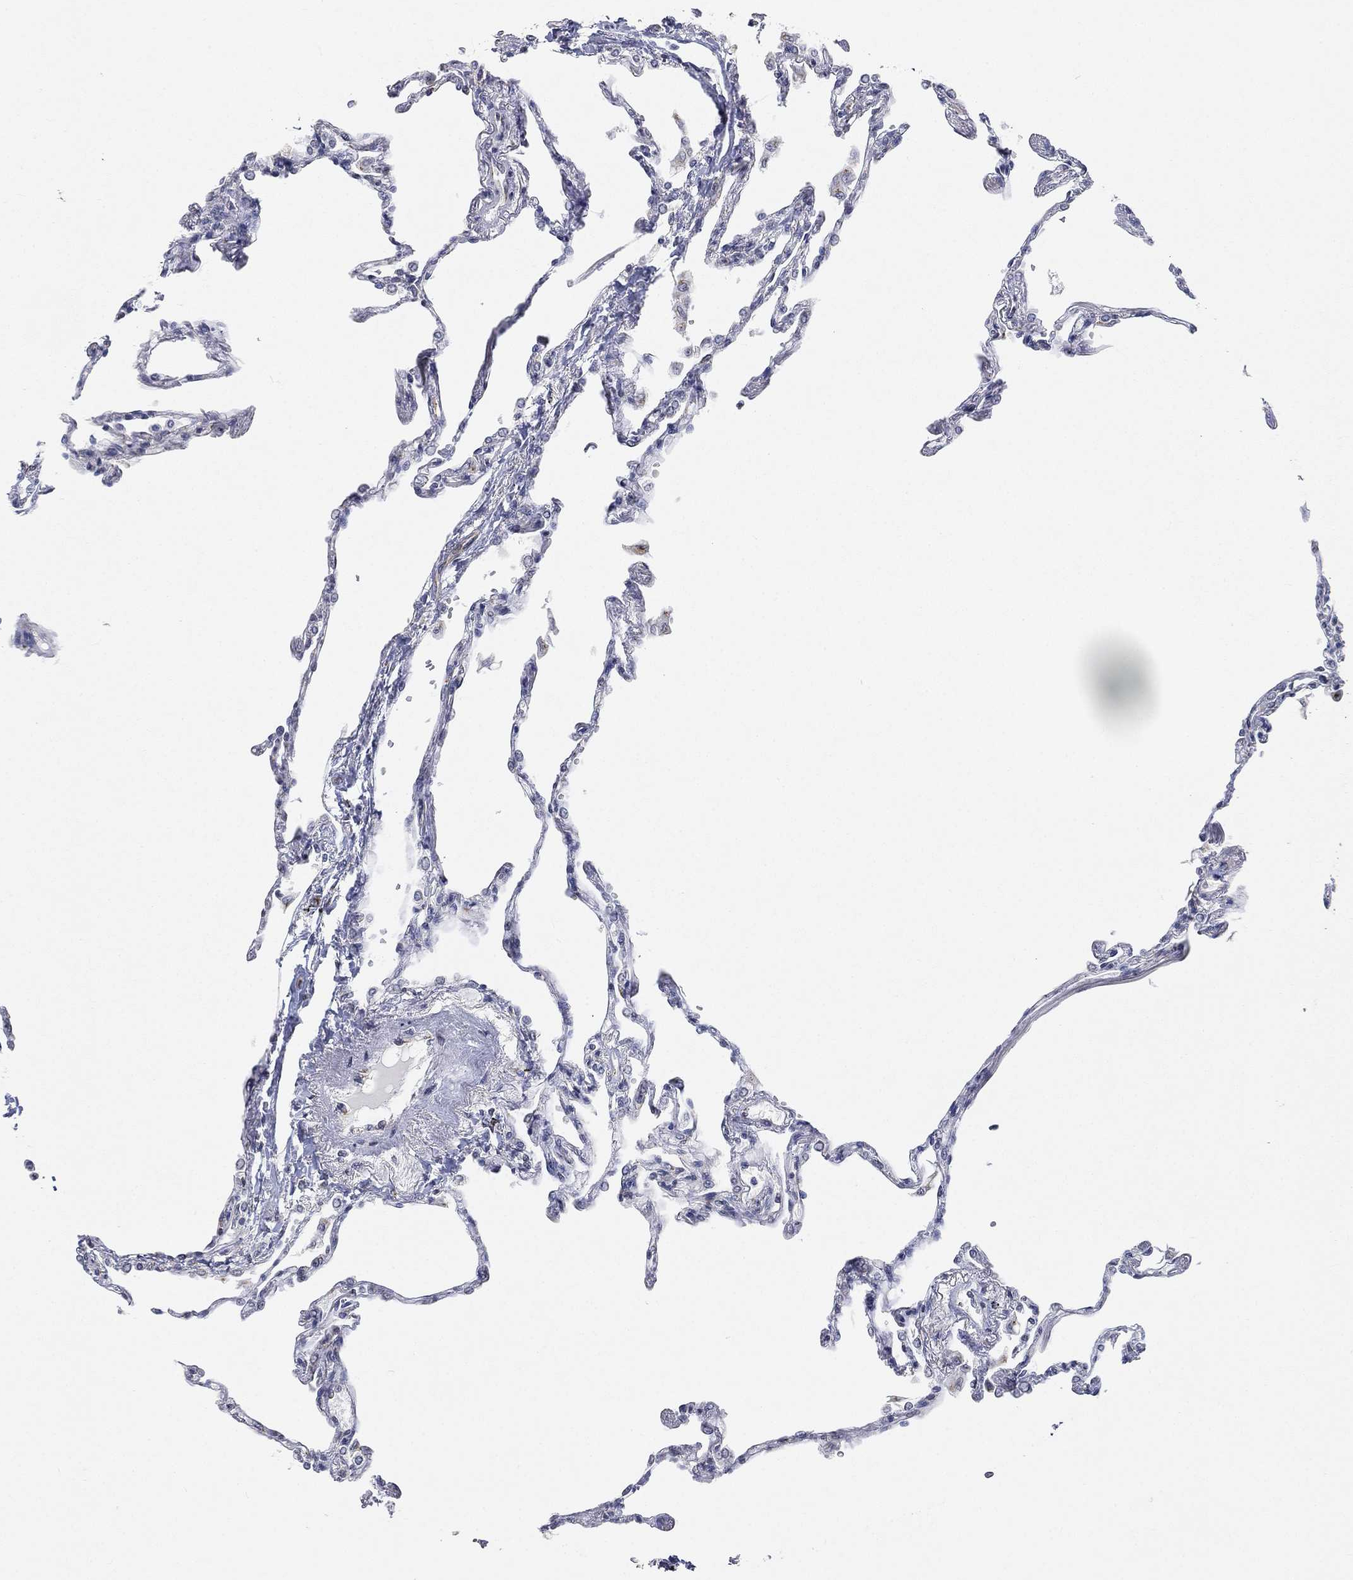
{"staining": {"intensity": "strong", "quantity": "25%-75%", "location": "cytoplasmic/membranous"}, "tissue": "lung", "cell_type": "Alveolar cells", "image_type": "normal", "snomed": [{"axis": "morphology", "description": "Normal tissue, NOS"}, {"axis": "topography", "description": "Lung"}], "caption": "Normal lung reveals strong cytoplasmic/membranous staining in about 25%-75% of alveolar cells, visualized by immunohistochemistry.", "gene": "TICAM1", "patient": {"sex": "male", "age": 78}}